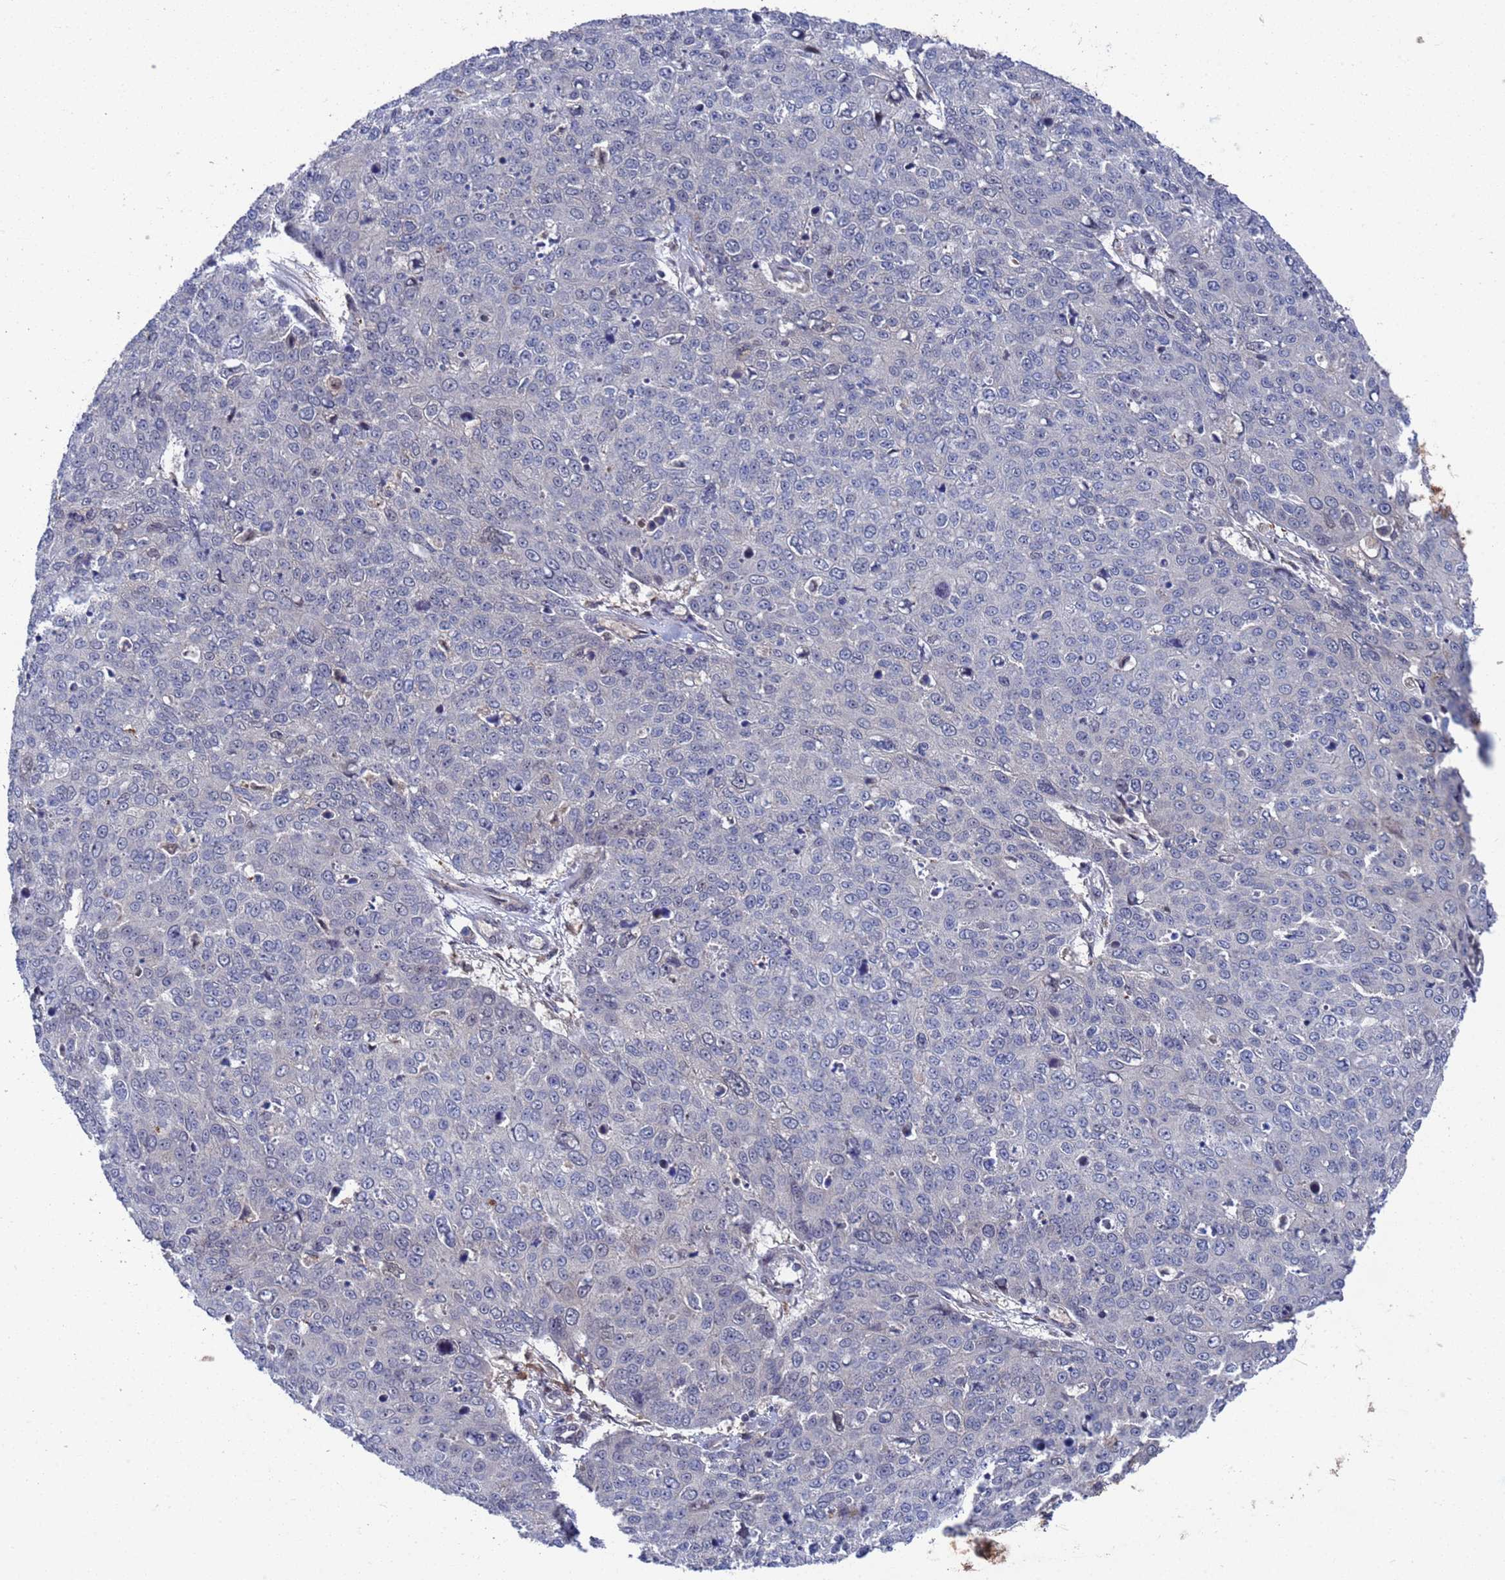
{"staining": {"intensity": "negative", "quantity": "none", "location": "none"}, "tissue": "skin cancer", "cell_type": "Tumor cells", "image_type": "cancer", "snomed": [{"axis": "morphology", "description": "Squamous cell carcinoma, NOS"}, {"axis": "topography", "description": "Skin"}], "caption": "This is a micrograph of IHC staining of skin cancer (squamous cell carcinoma), which shows no expression in tumor cells. (Immunohistochemistry, brightfield microscopy, high magnification).", "gene": "TMBIM6", "patient": {"sex": "male", "age": 71}}